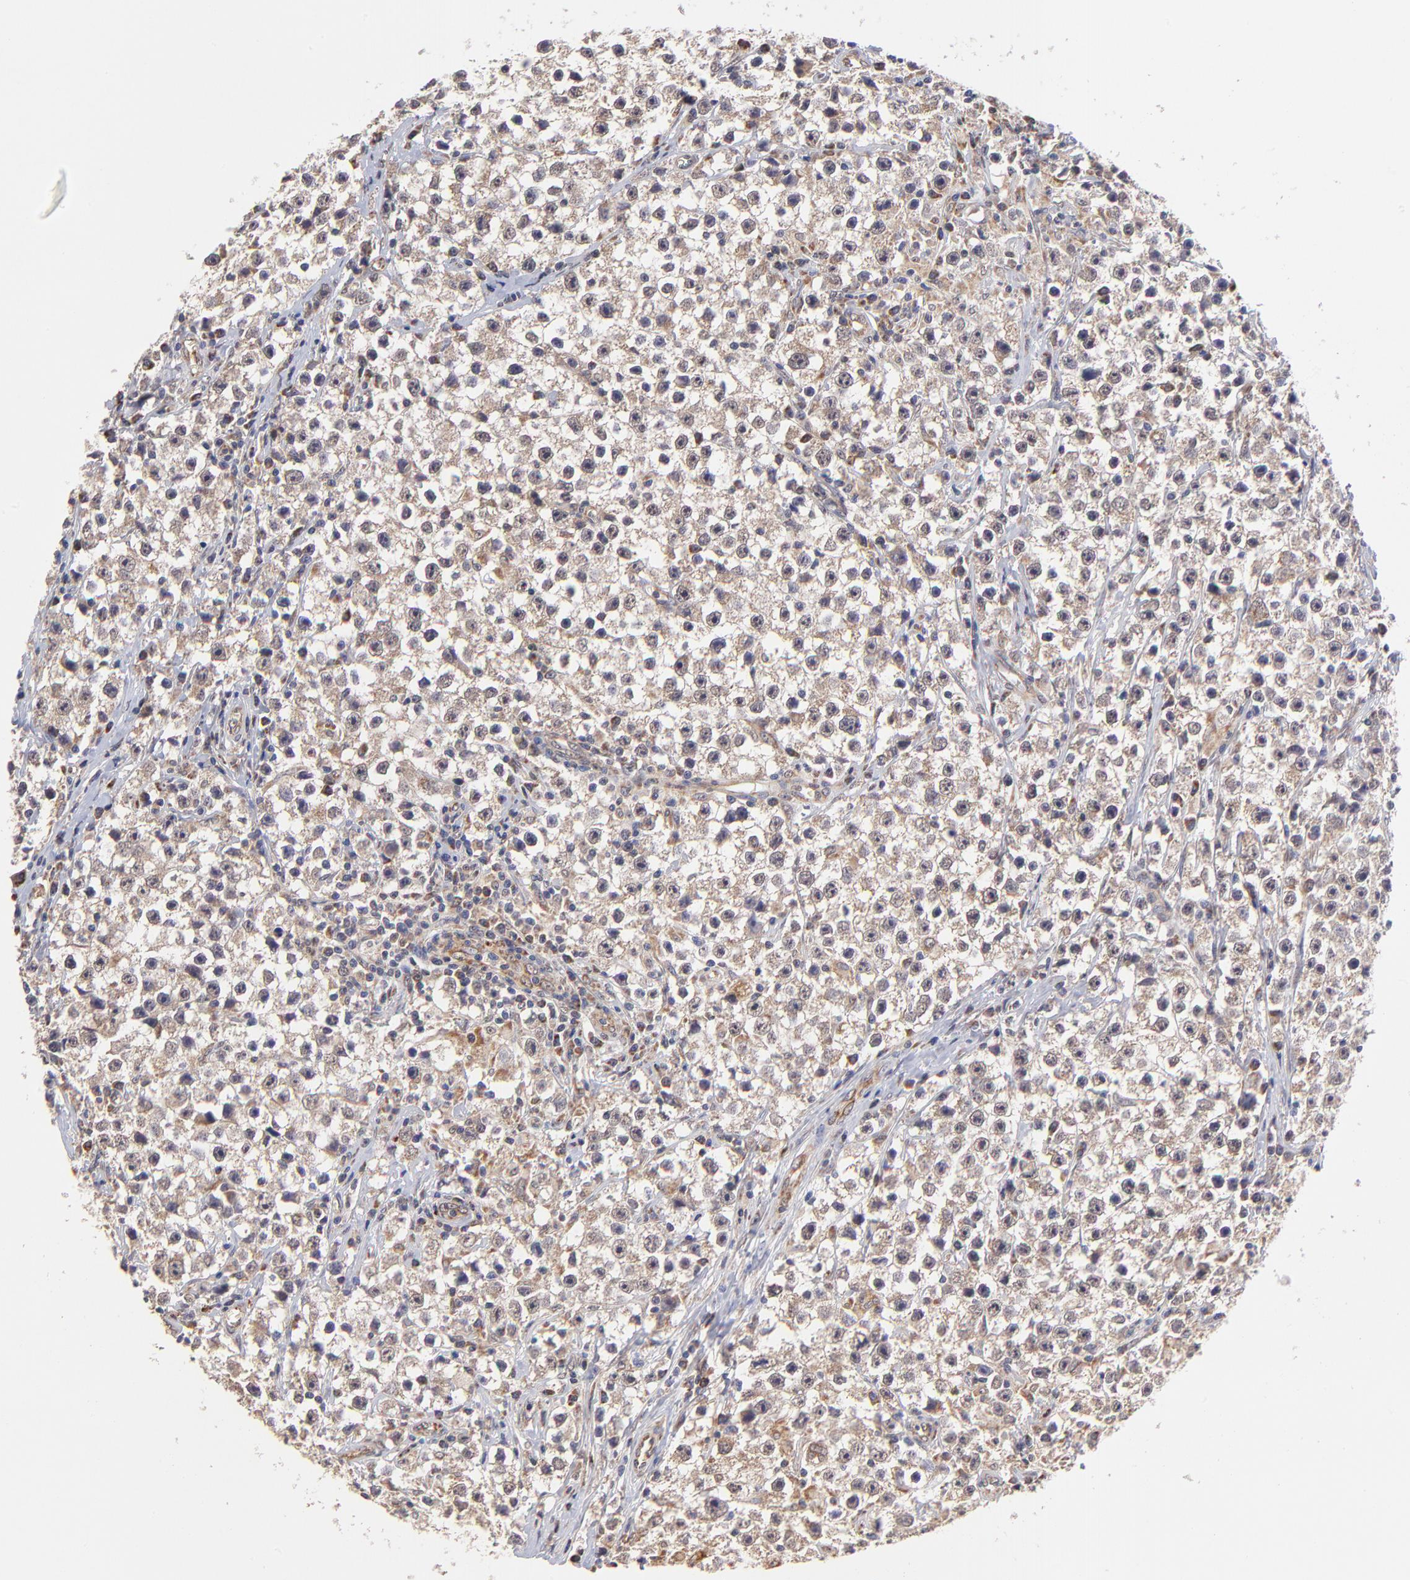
{"staining": {"intensity": "moderate", "quantity": ">75%", "location": "cytoplasmic/membranous"}, "tissue": "testis cancer", "cell_type": "Tumor cells", "image_type": "cancer", "snomed": [{"axis": "morphology", "description": "Seminoma, NOS"}, {"axis": "topography", "description": "Testis"}], "caption": "Testis cancer (seminoma) was stained to show a protein in brown. There is medium levels of moderate cytoplasmic/membranous positivity in approximately >75% of tumor cells.", "gene": "UBE2H", "patient": {"sex": "male", "age": 35}}